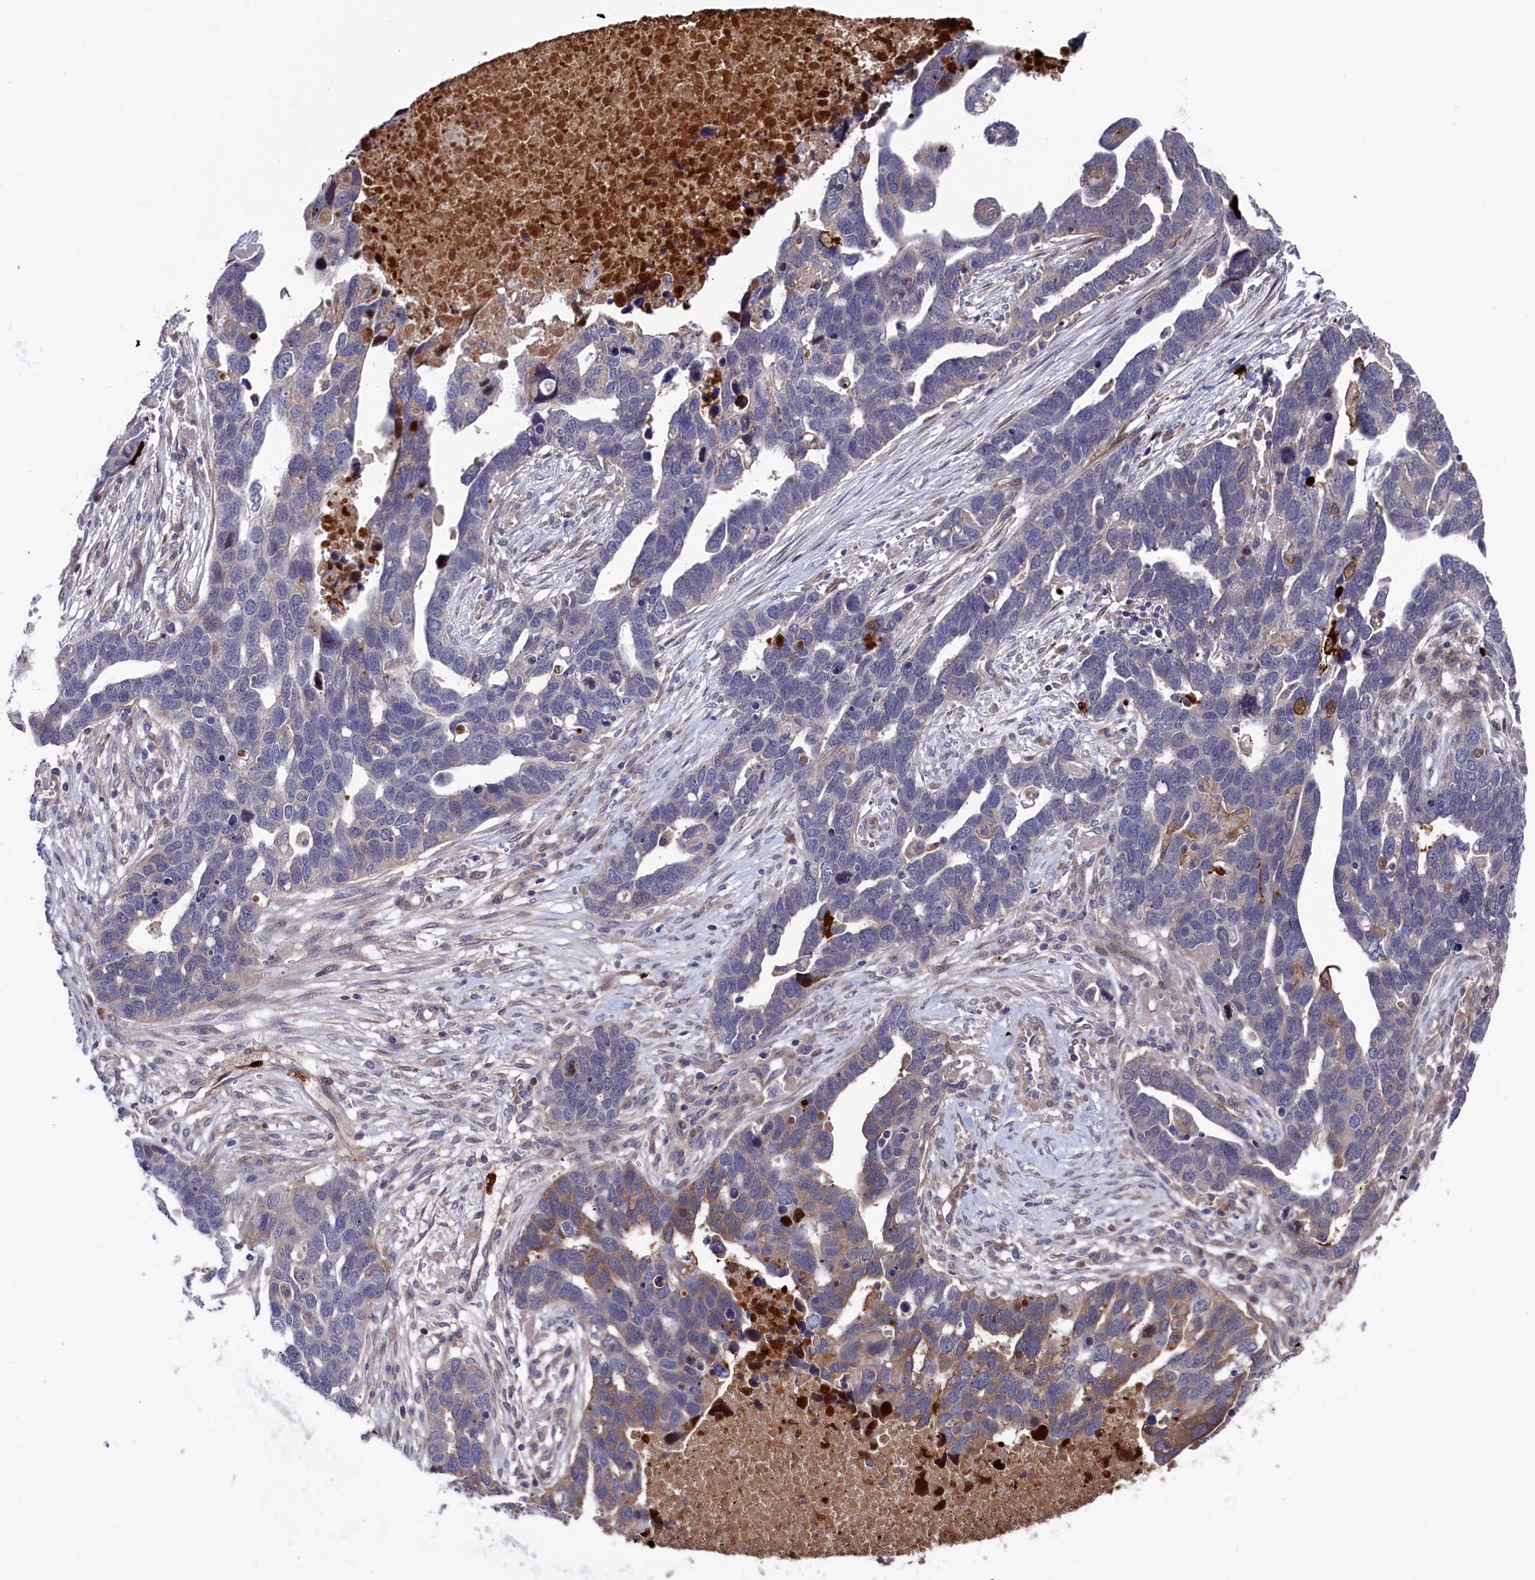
{"staining": {"intensity": "weak", "quantity": "25%-75%", "location": "cytoplasmic/membranous"}, "tissue": "ovarian cancer", "cell_type": "Tumor cells", "image_type": "cancer", "snomed": [{"axis": "morphology", "description": "Cystadenocarcinoma, serous, NOS"}, {"axis": "topography", "description": "Ovary"}], "caption": "Immunohistochemical staining of human ovarian cancer exhibits weak cytoplasmic/membranous protein staining in about 25%-75% of tumor cells.", "gene": "ZNF891", "patient": {"sex": "female", "age": 54}}